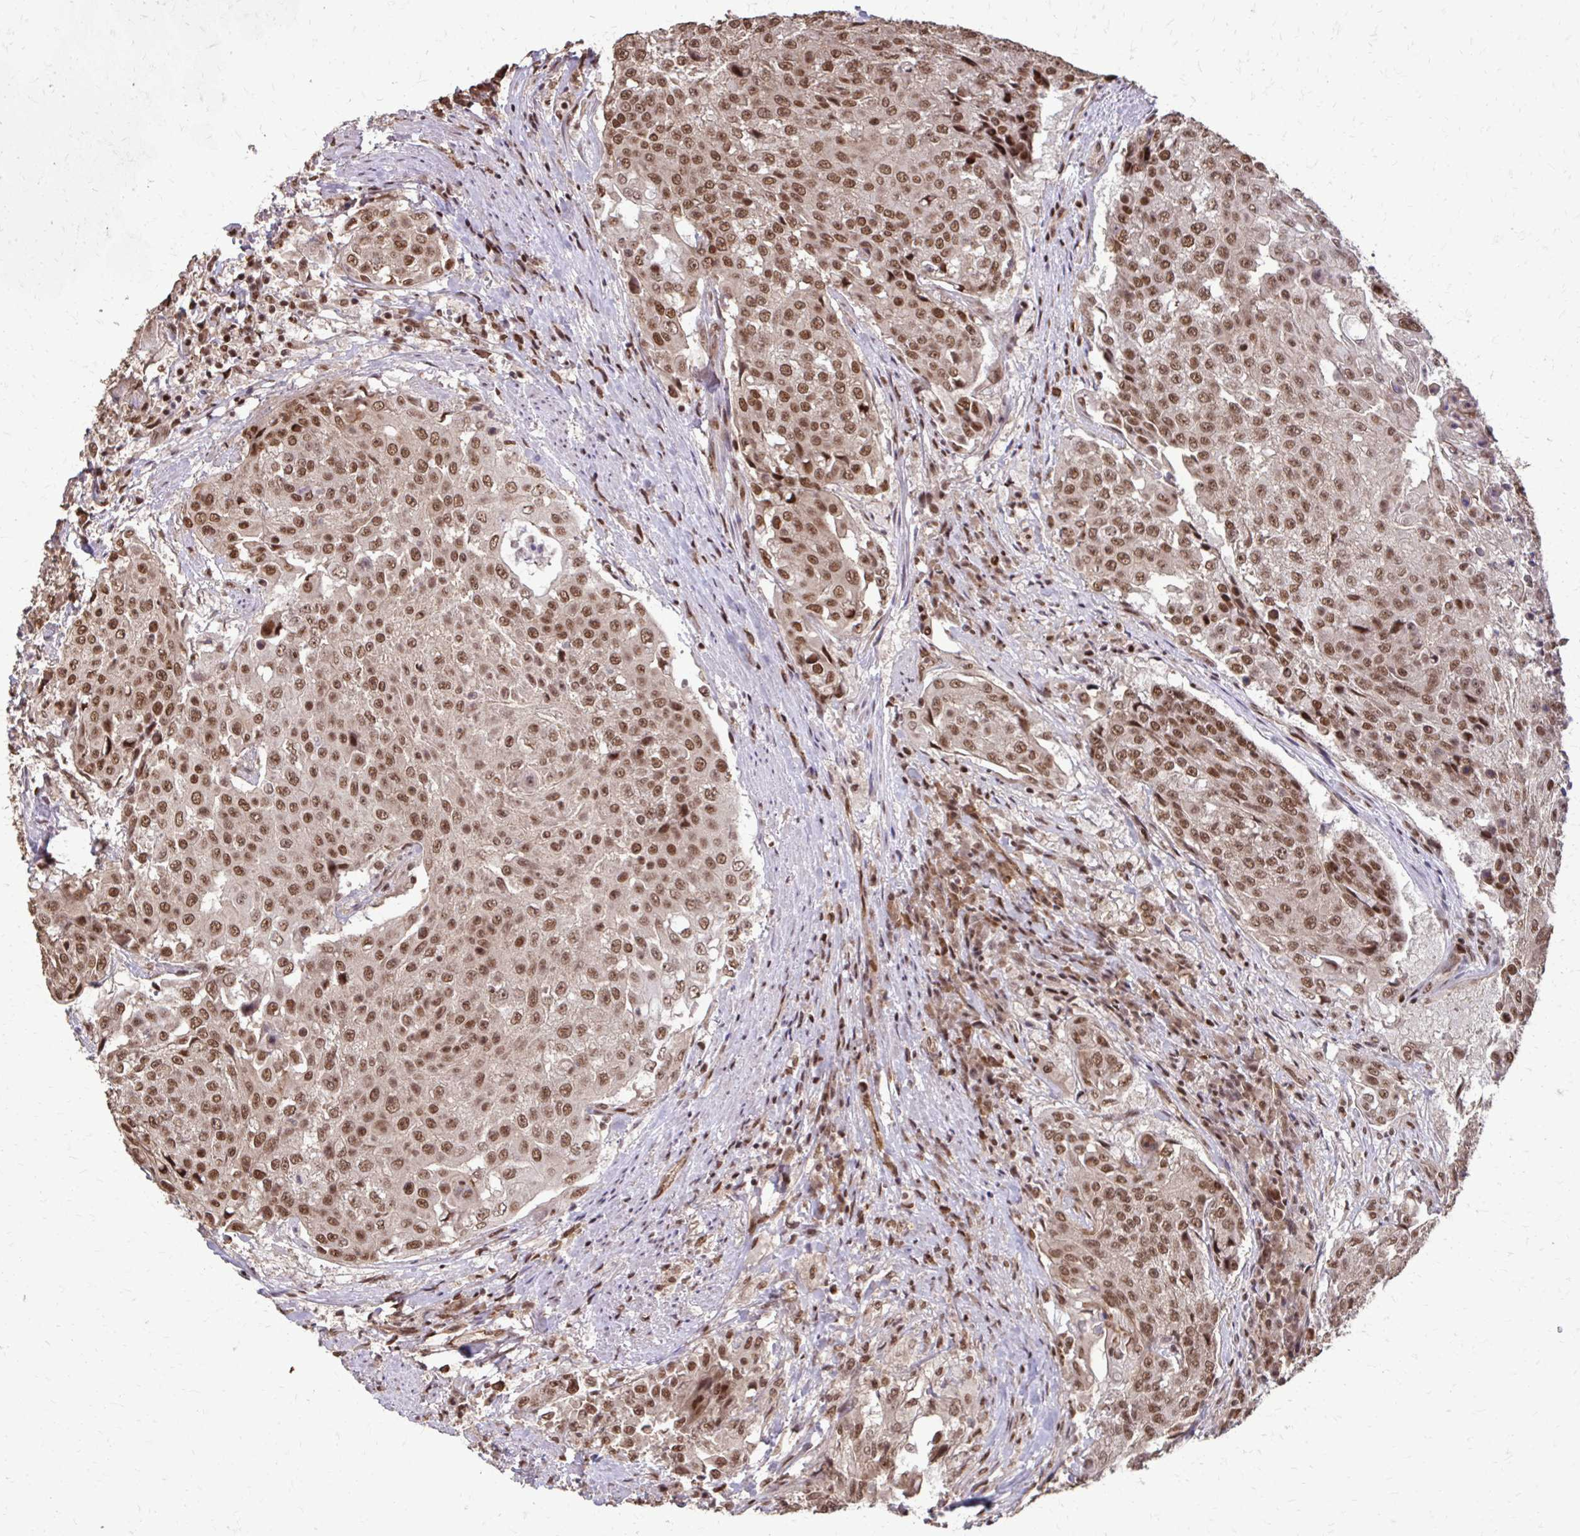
{"staining": {"intensity": "moderate", "quantity": ">75%", "location": "nuclear"}, "tissue": "urothelial cancer", "cell_type": "Tumor cells", "image_type": "cancer", "snomed": [{"axis": "morphology", "description": "Urothelial carcinoma, High grade"}, {"axis": "topography", "description": "Urinary bladder"}], "caption": "A photomicrograph of human high-grade urothelial carcinoma stained for a protein demonstrates moderate nuclear brown staining in tumor cells.", "gene": "SS18", "patient": {"sex": "female", "age": 63}}